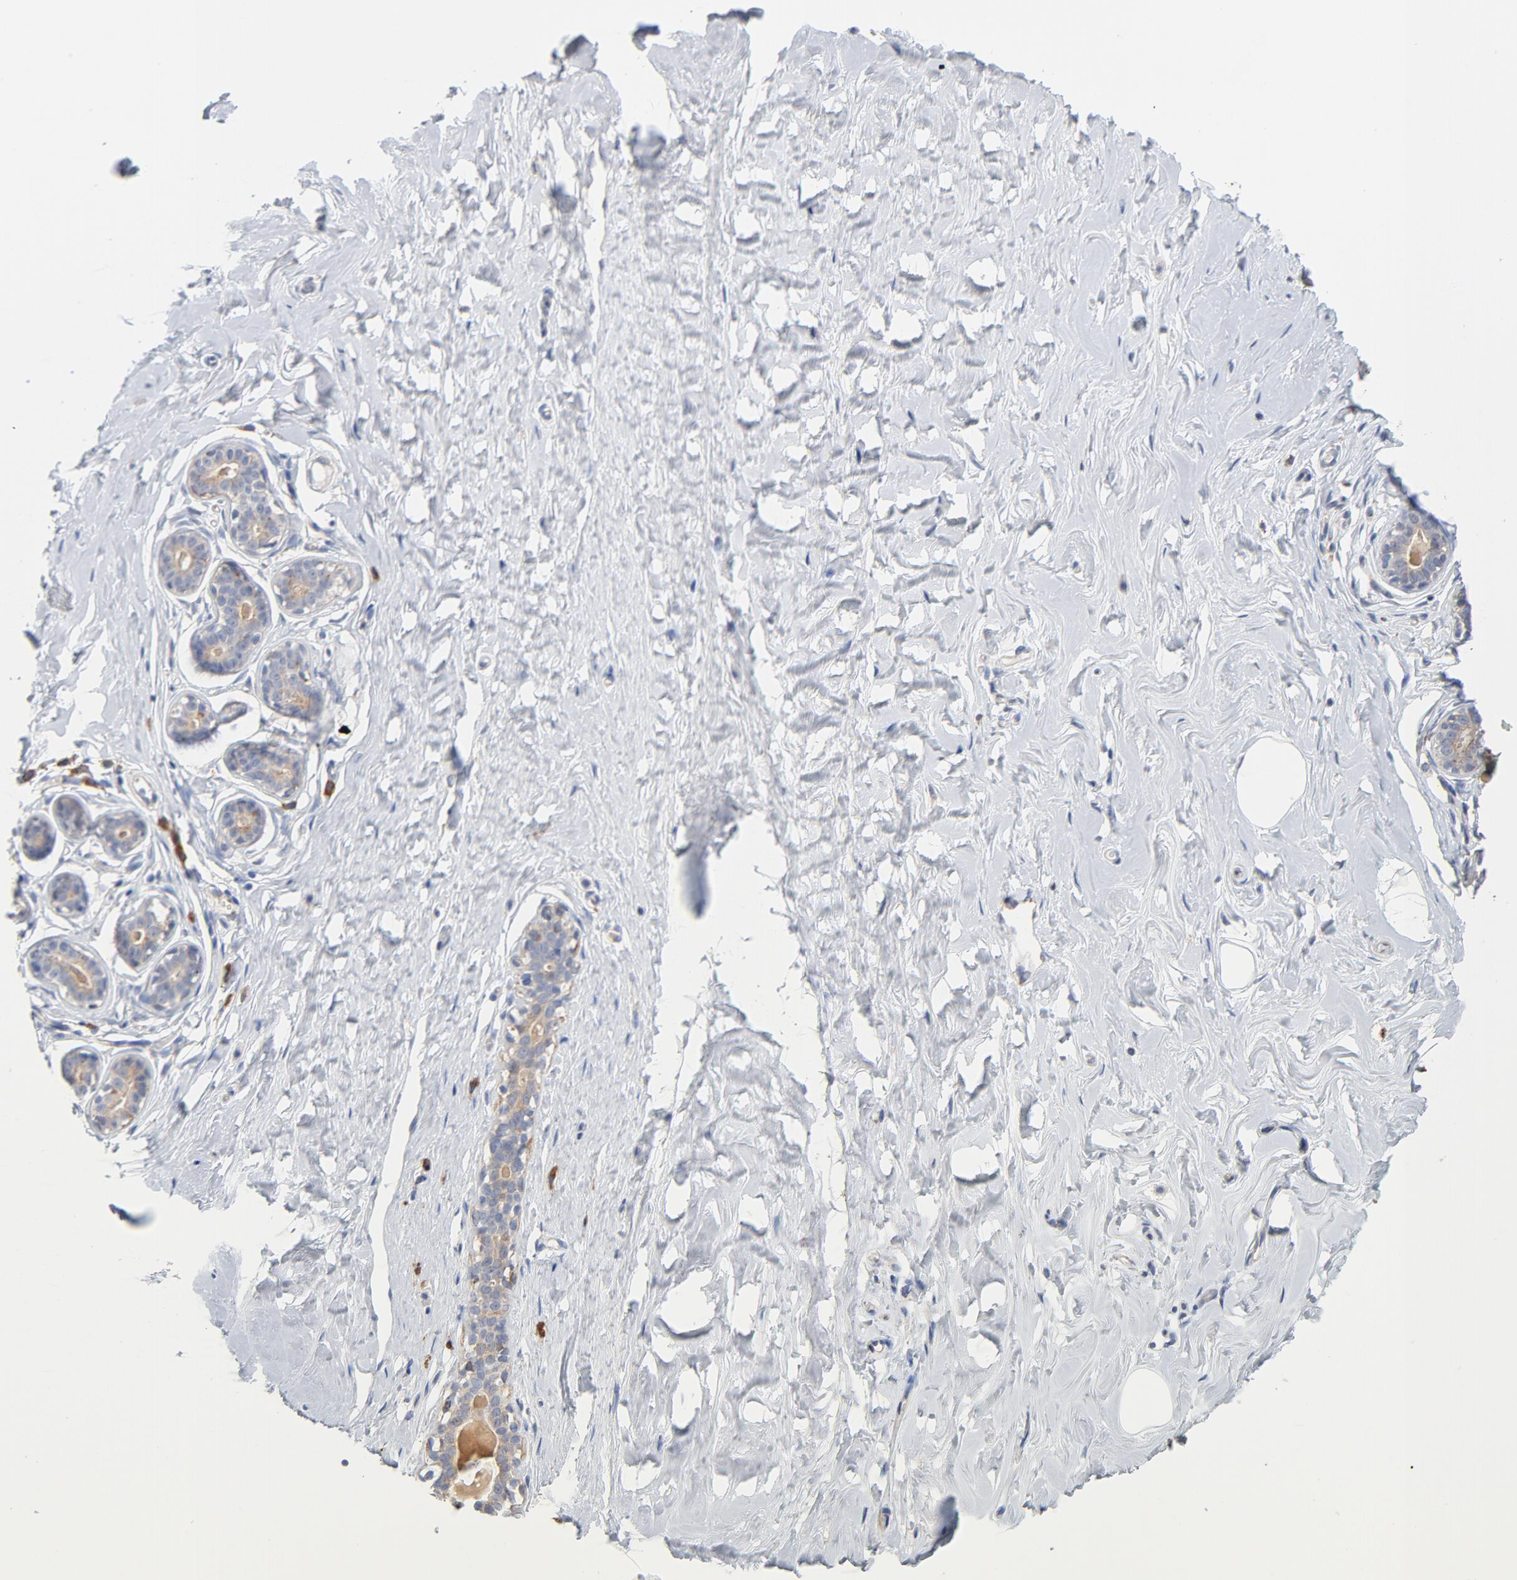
{"staining": {"intensity": "negative", "quantity": "none", "location": "none"}, "tissue": "breast", "cell_type": "Adipocytes", "image_type": "normal", "snomed": [{"axis": "morphology", "description": "Normal tissue, NOS"}, {"axis": "topography", "description": "Breast"}], "caption": "Breast was stained to show a protein in brown. There is no significant staining in adipocytes.", "gene": "RAPGEF3", "patient": {"sex": "female", "age": 23}}